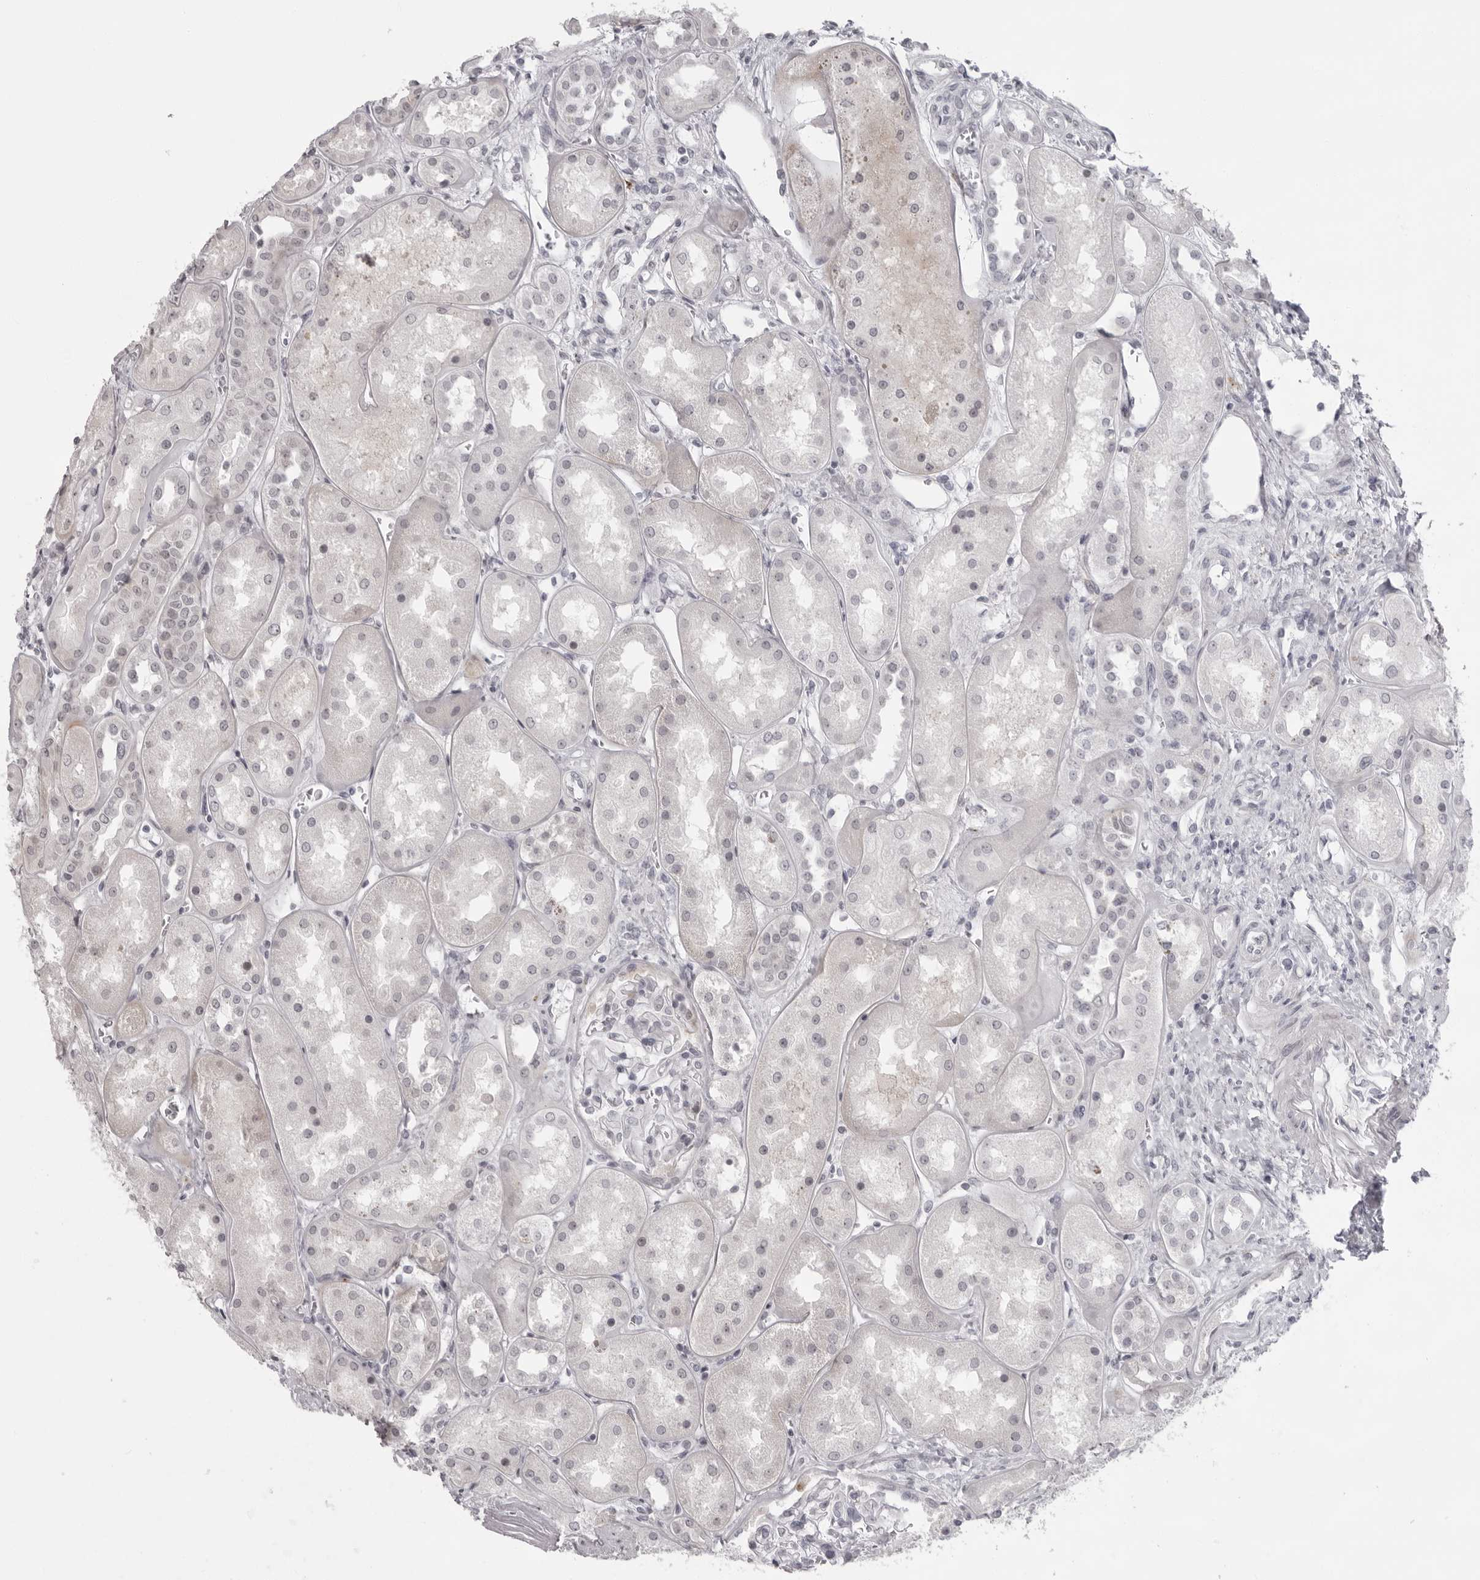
{"staining": {"intensity": "negative", "quantity": "none", "location": "none"}, "tissue": "kidney", "cell_type": "Cells in glomeruli", "image_type": "normal", "snomed": [{"axis": "morphology", "description": "Normal tissue, NOS"}, {"axis": "topography", "description": "Kidney"}], "caption": "Image shows no significant protein positivity in cells in glomeruli of benign kidney.", "gene": "NUDT18", "patient": {"sex": "male", "age": 70}}